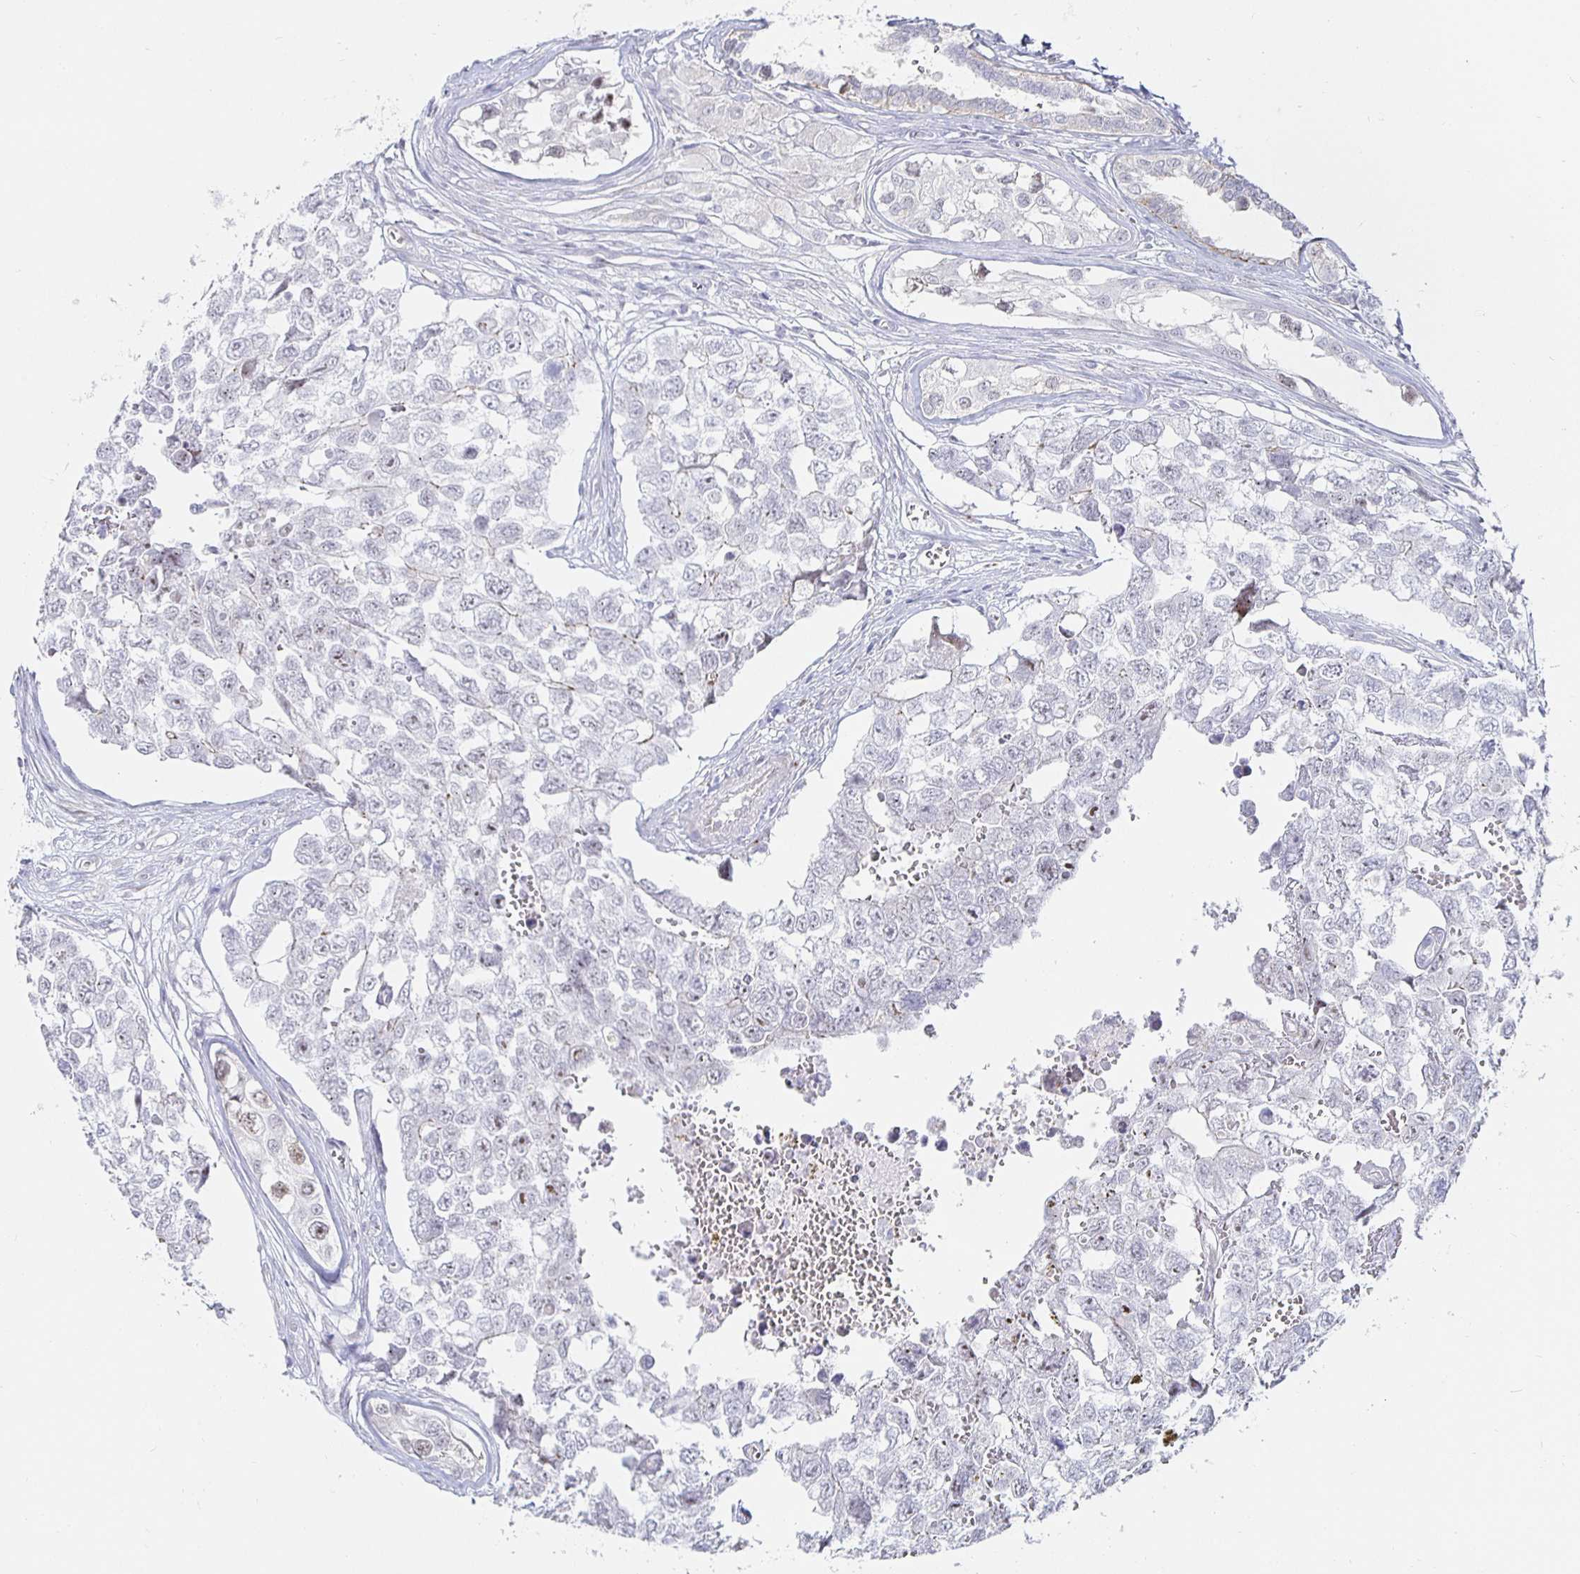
{"staining": {"intensity": "weak", "quantity": "<25%", "location": "nuclear"}, "tissue": "testis cancer", "cell_type": "Tumor cells", "image_type": "cancer", "snomed": [{"axis": "morphology", "description": "Carcinoma, Embryonal, NOS"}, {"axis": "topography", "description": "Testis"}], "caption": "Tumor cells show no significant protein expression in testis embryonal carcinoma.", "gene": "S100G", "patient": {"sex": "male", "age": 18}}